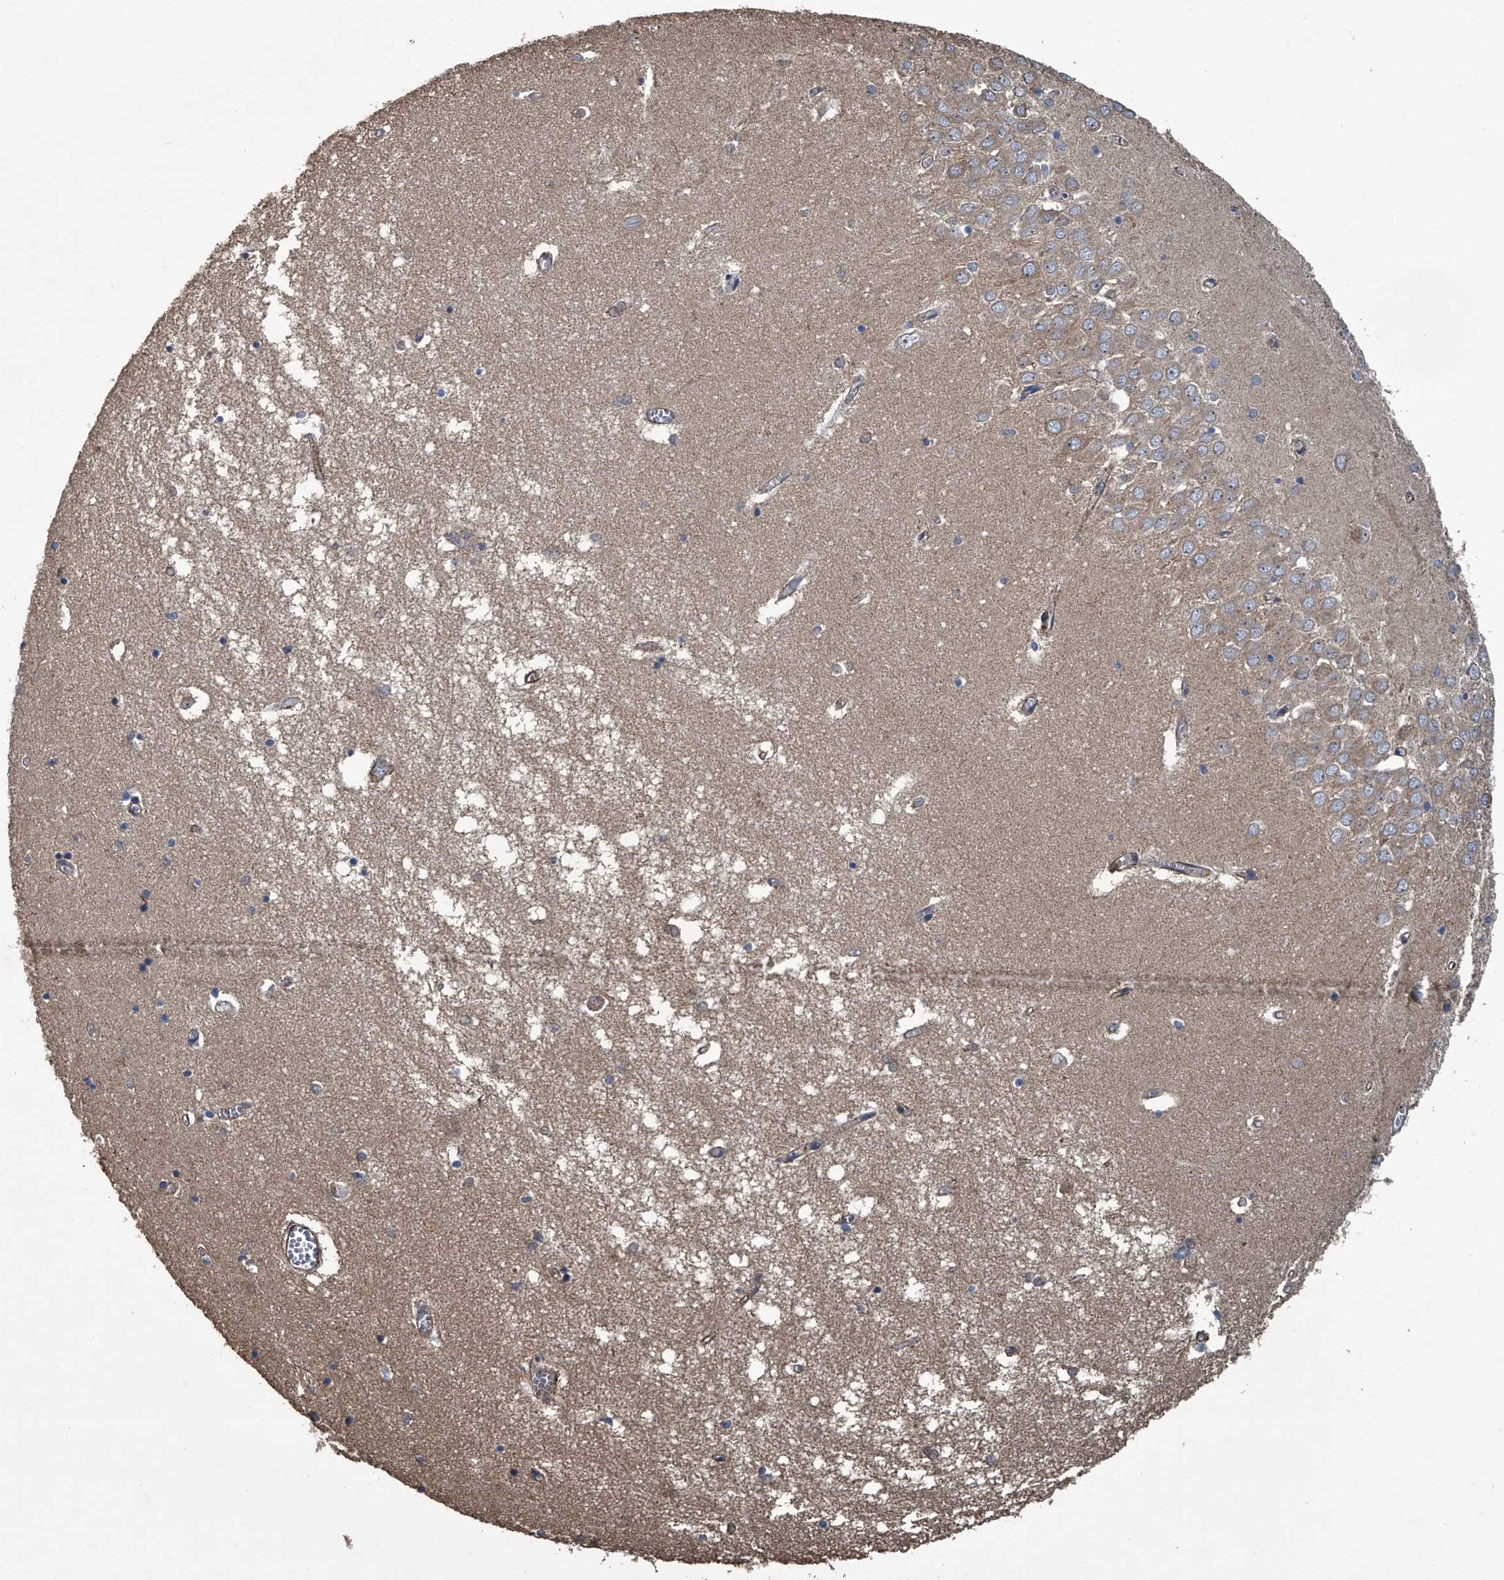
{"staining": {"intensity": "weak", "quantity": "<25%", "location": "cytoplasmic/membranous"}, "tissue": "hippocampus", "cell_type": "Glial cells", "image_type": "normal", "snomed": [{"axis": "morphology", "description": "Normal tissue, NOS"}, {"axis": "topography", "description": "Hippocampus"}], "caption": "Unremarkable hippocampus was stained to show a protein in brown. There is no significant staining in glial cells.", "gene": "LDLRAD2", "patient": {"sex": "male", "age": 70}}